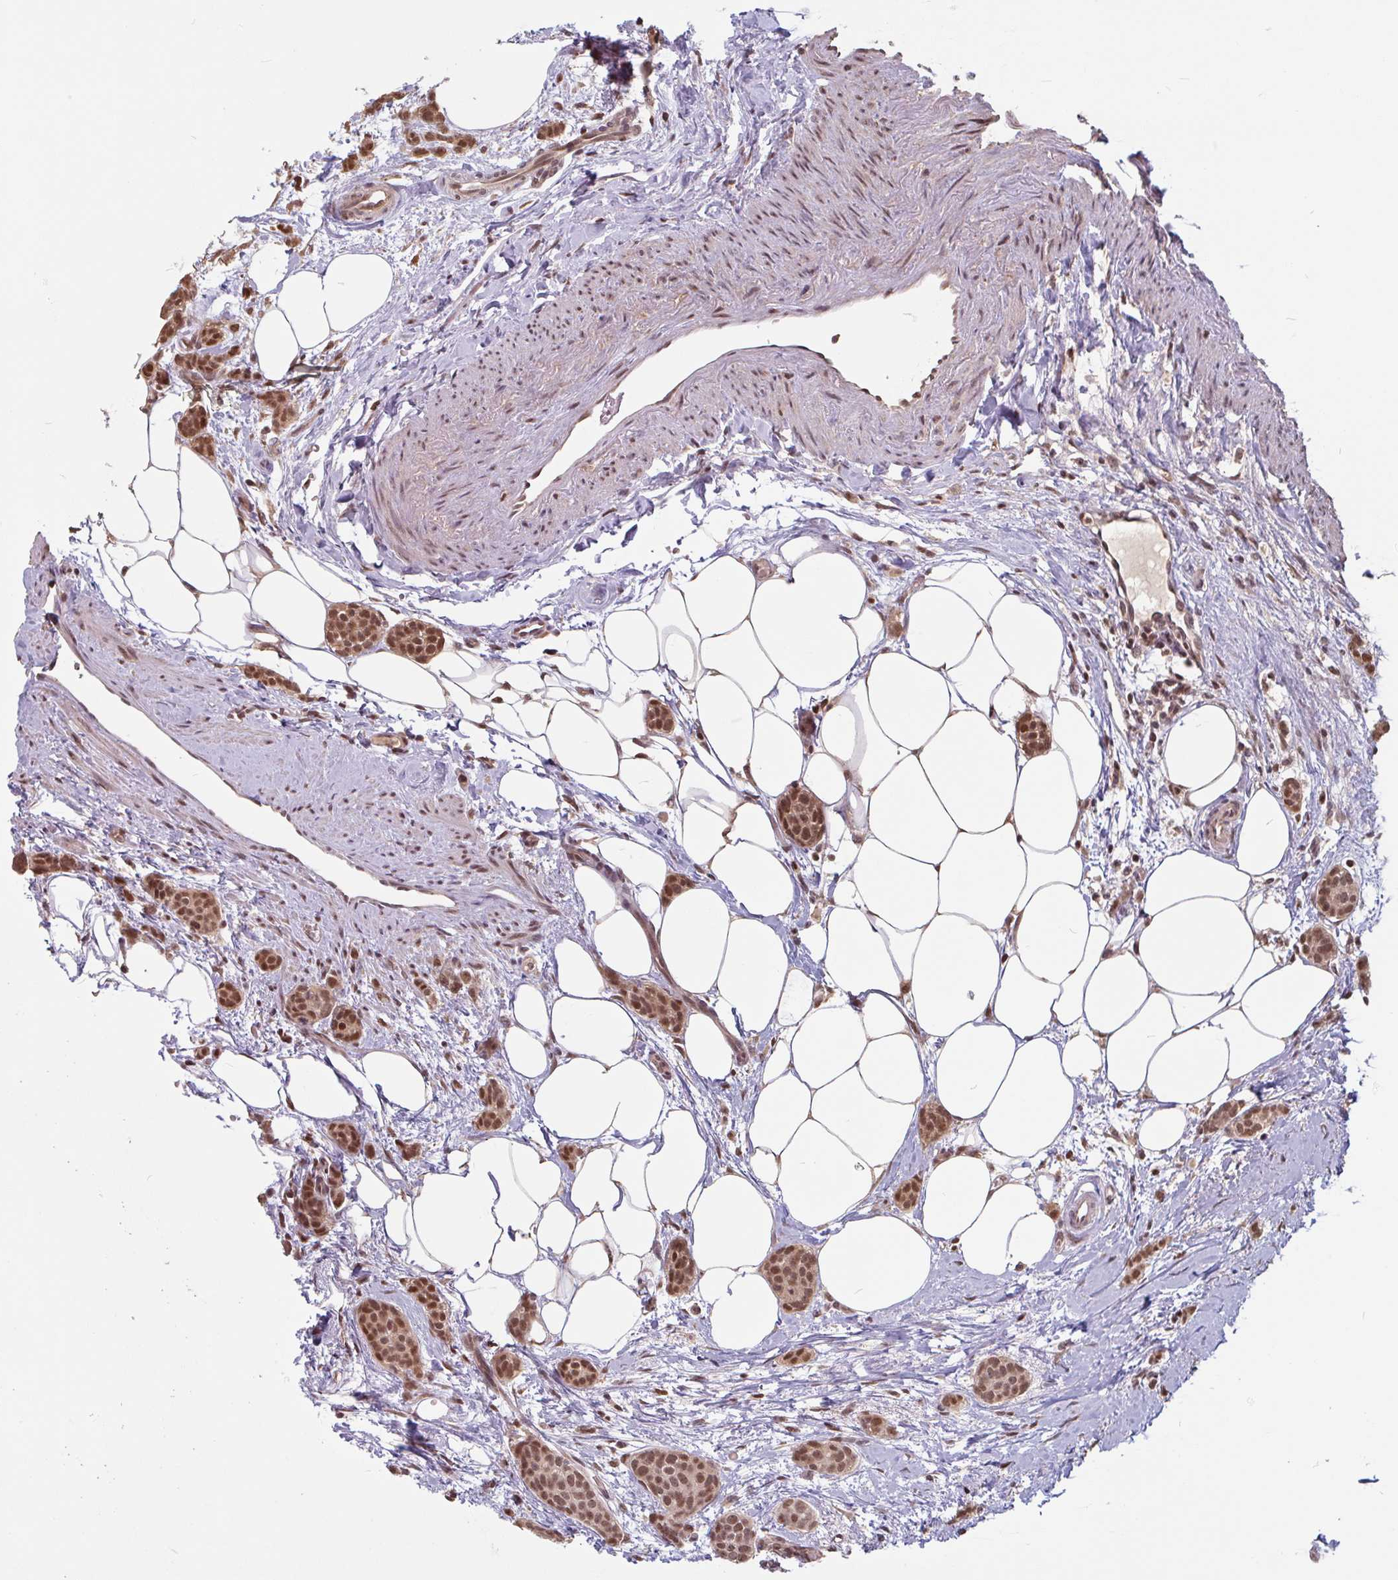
{"staining": {"intensity": "moderate", "quantity": ">75%", "location": "nuclear"}, "tissue": "breast cancer", "cell_type": "Tumor cells", "image_type": "cancer", "snomed": [{"axis": "morphology", "description": "Duct carcinoma"}, {"axis": "topography", "description": "Breast"}], "caption": "Protein analysis of breast infiltrating ductal carcinoma tissue reveals moderate nuclear positivity in about >75% of tumor cells. The staining was performed using DAB (3,3'-diaminobenzidine), with brown indicating positive protein expression. Nuclei are stained blue with hematoxylin.", "gene": "DR1", "patient": {"sex": "female", "age": 72}}